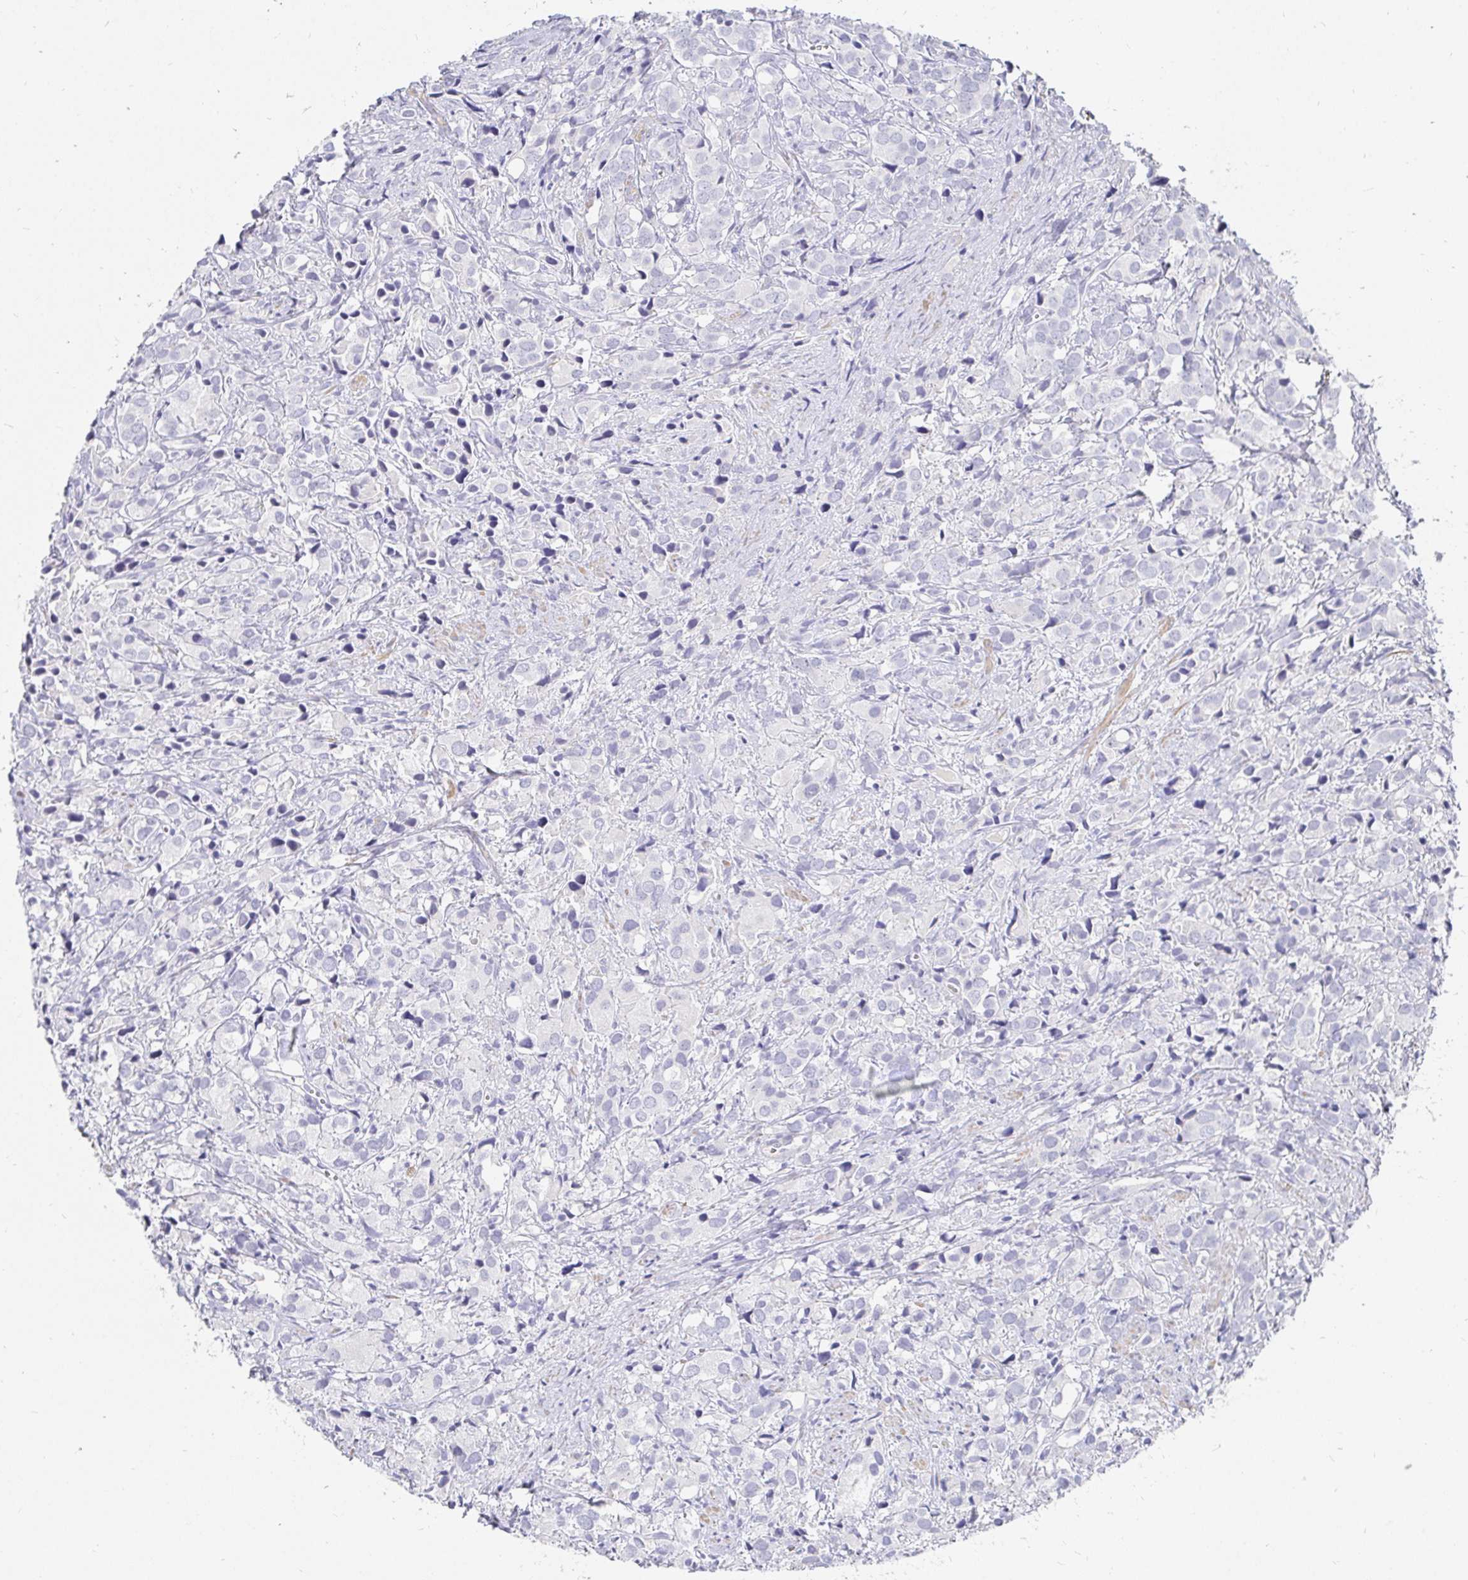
{"staining": {"intensity": "negative", "quantity": "none", "location": "none"}, "tissue": "prostate cancer", "cell_type": "Tumor cells", "image_type": "cancer", "snomed": [{"axis": "morphology", "description": "Adenocarcinoma, High grade"}, {"axis": "topography", "description": "Prostate"}], "caption": "Micrograph shows no significant protein positivity in tumor cells of prostate adenocarcinoma (high-grade).", "gene": "FGF21", "patient": {"sex": "male", "age": 86}}